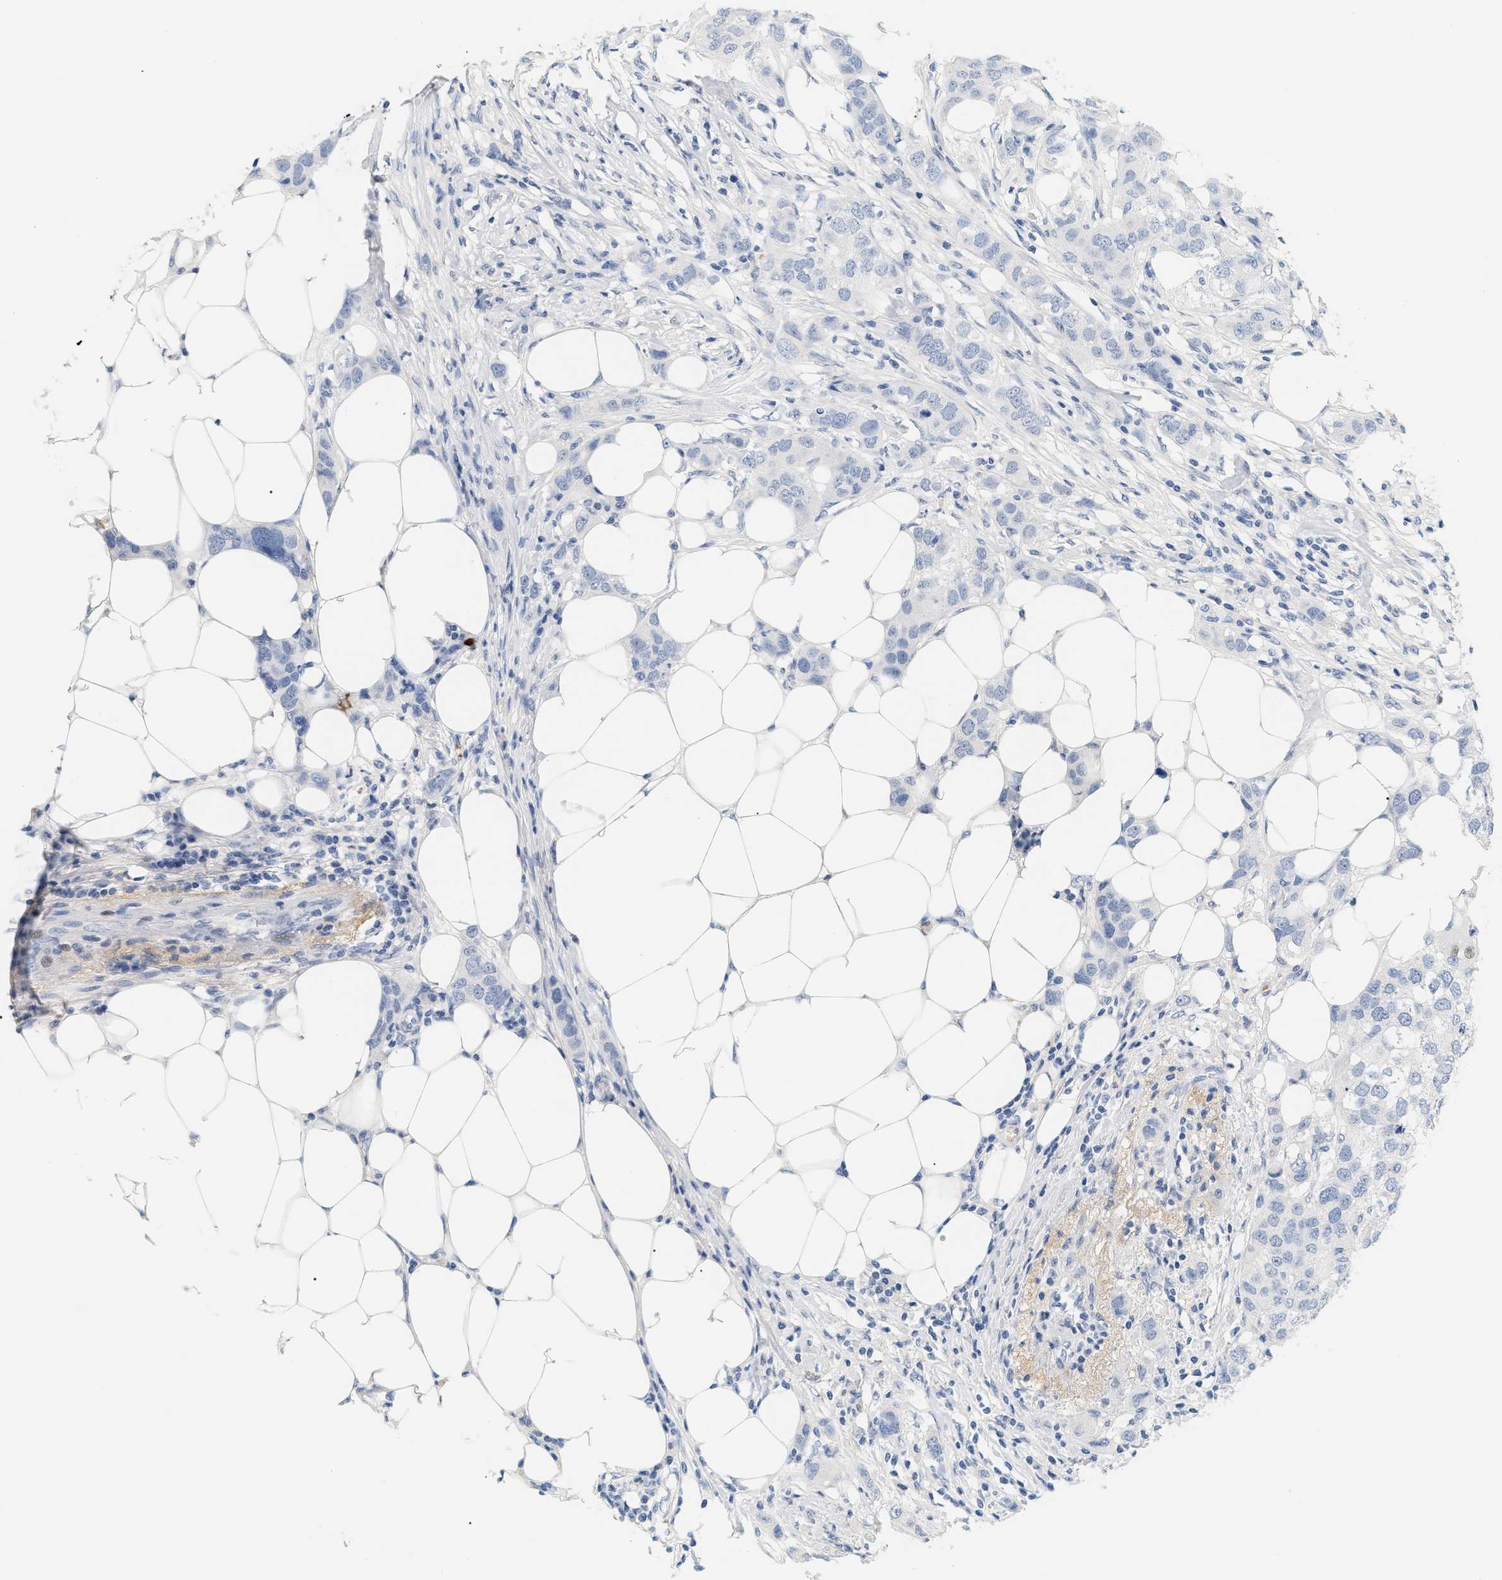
{"staining": {"intensity": "negative", "quantity": "none", "location": "none"}, "tissue": "breast cancer", "cell_type": "Tumor cells", "image_type": "cancer", "snomed": [{"axis": "morphology", "description": "Duct carcinoma"}, {"axis": "topography", "description": "Breast"}], "caption": "Invasive ductal carcinoma (breast) was stained to show a protein in brown. There is no significant expression in tumor cells. Nuclei are stained in blue.", "gene": "CFH", "patient": {"sex": "female", "age": 50}}